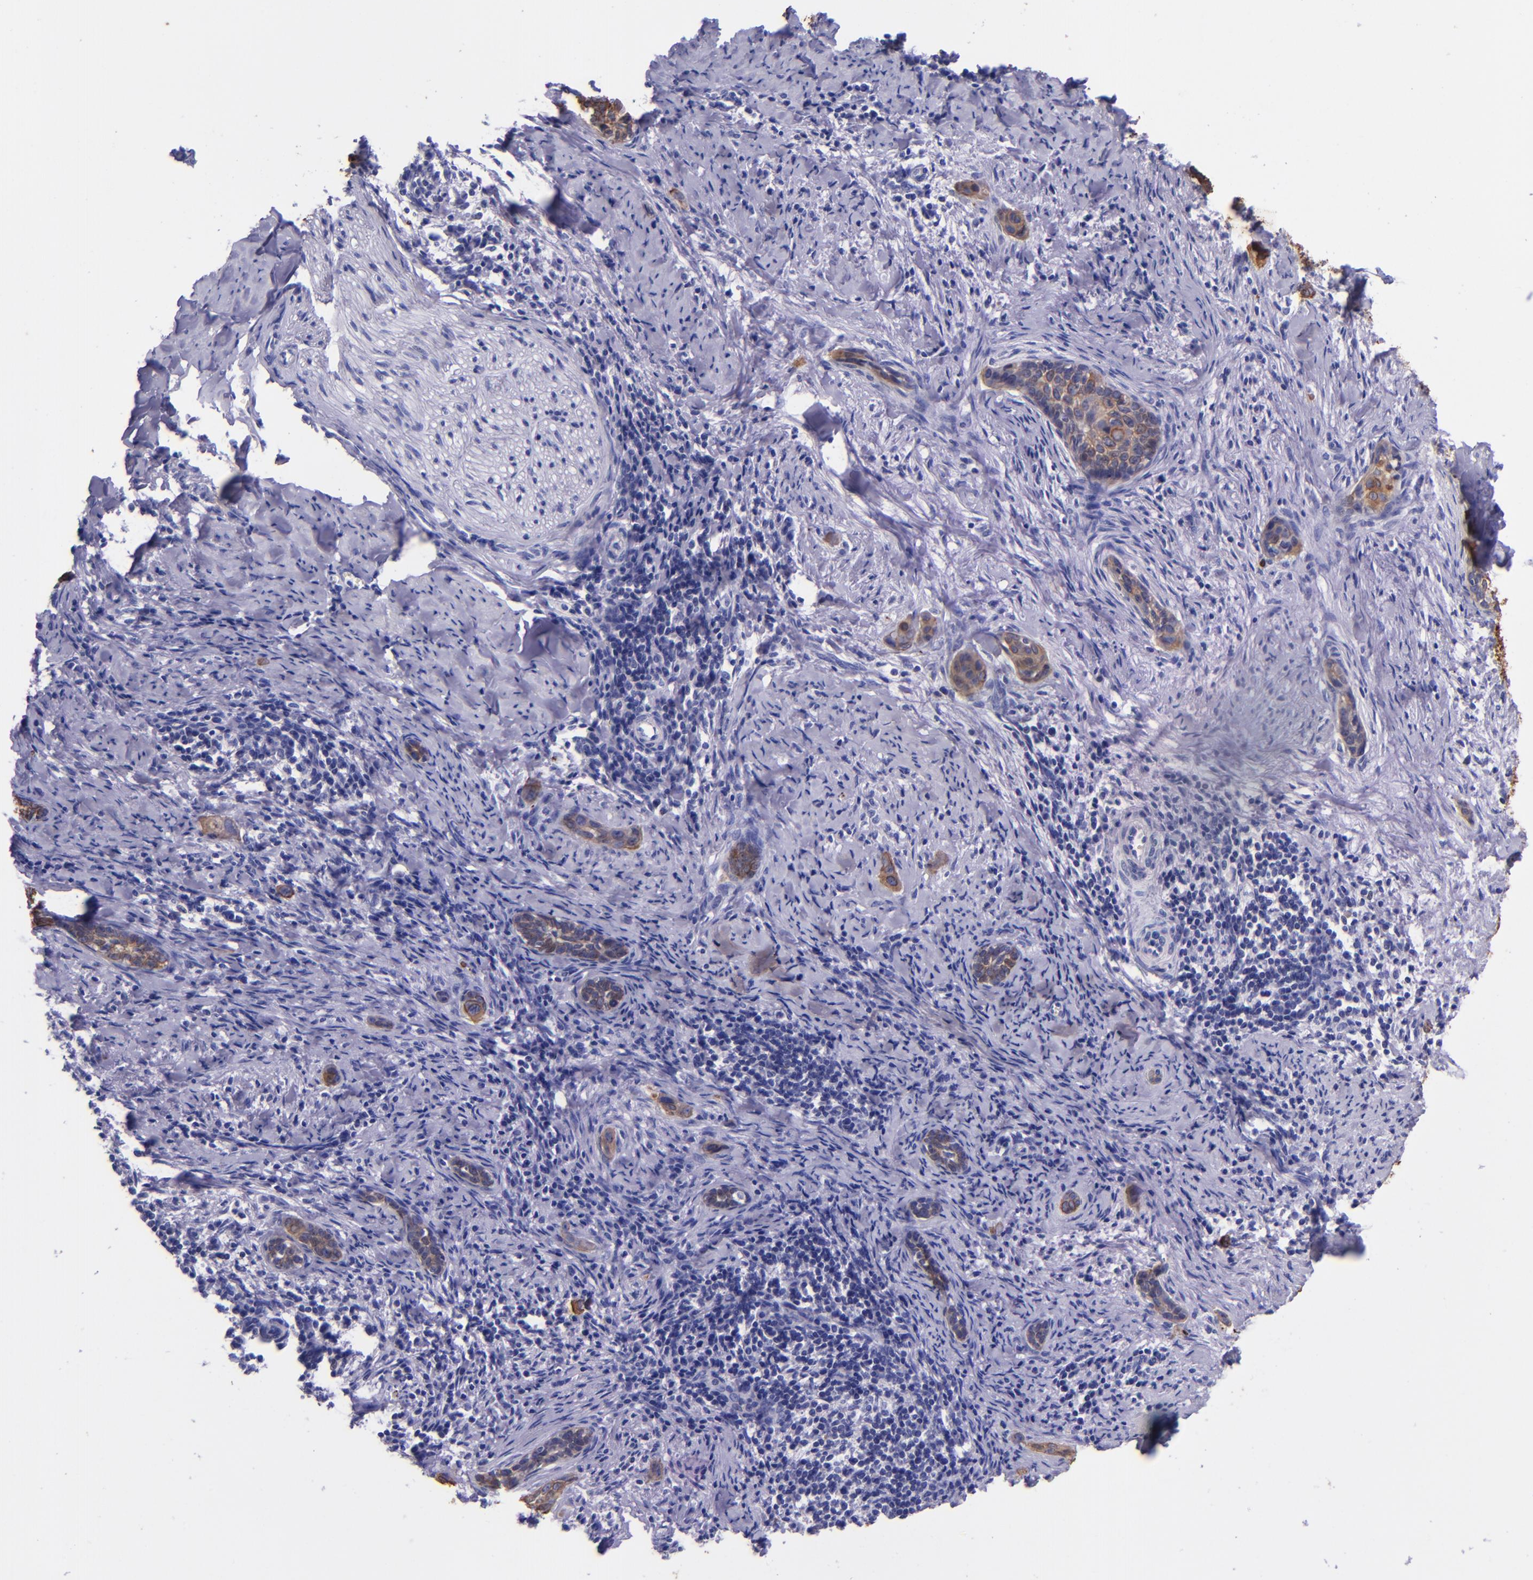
{"staining": {"intensity": "moderate", "quantity": ">75%", "location": "cytoplasmic/membranous"}, "tissue": "cervical cancer", "cell_type": "Tumor cells", "image_type": "cancer", "snomed": [{"axis": "morphology", "description": "Squamous cell carcinoma, NOS"}, {"axis": "topography", "description": "Cervix"}], "caption": "Immunohistochemical staining of human squamous cell carcinoma (cervical) demonstrates moderate cytoplasmic/membranous protein positivity in approximately >75% of tumor cells. Ihc stains the protein of interest in brown and the nuclei are stained blue.", "gene": "KRT4", "patient": {"sex": "female", "age": 33}}